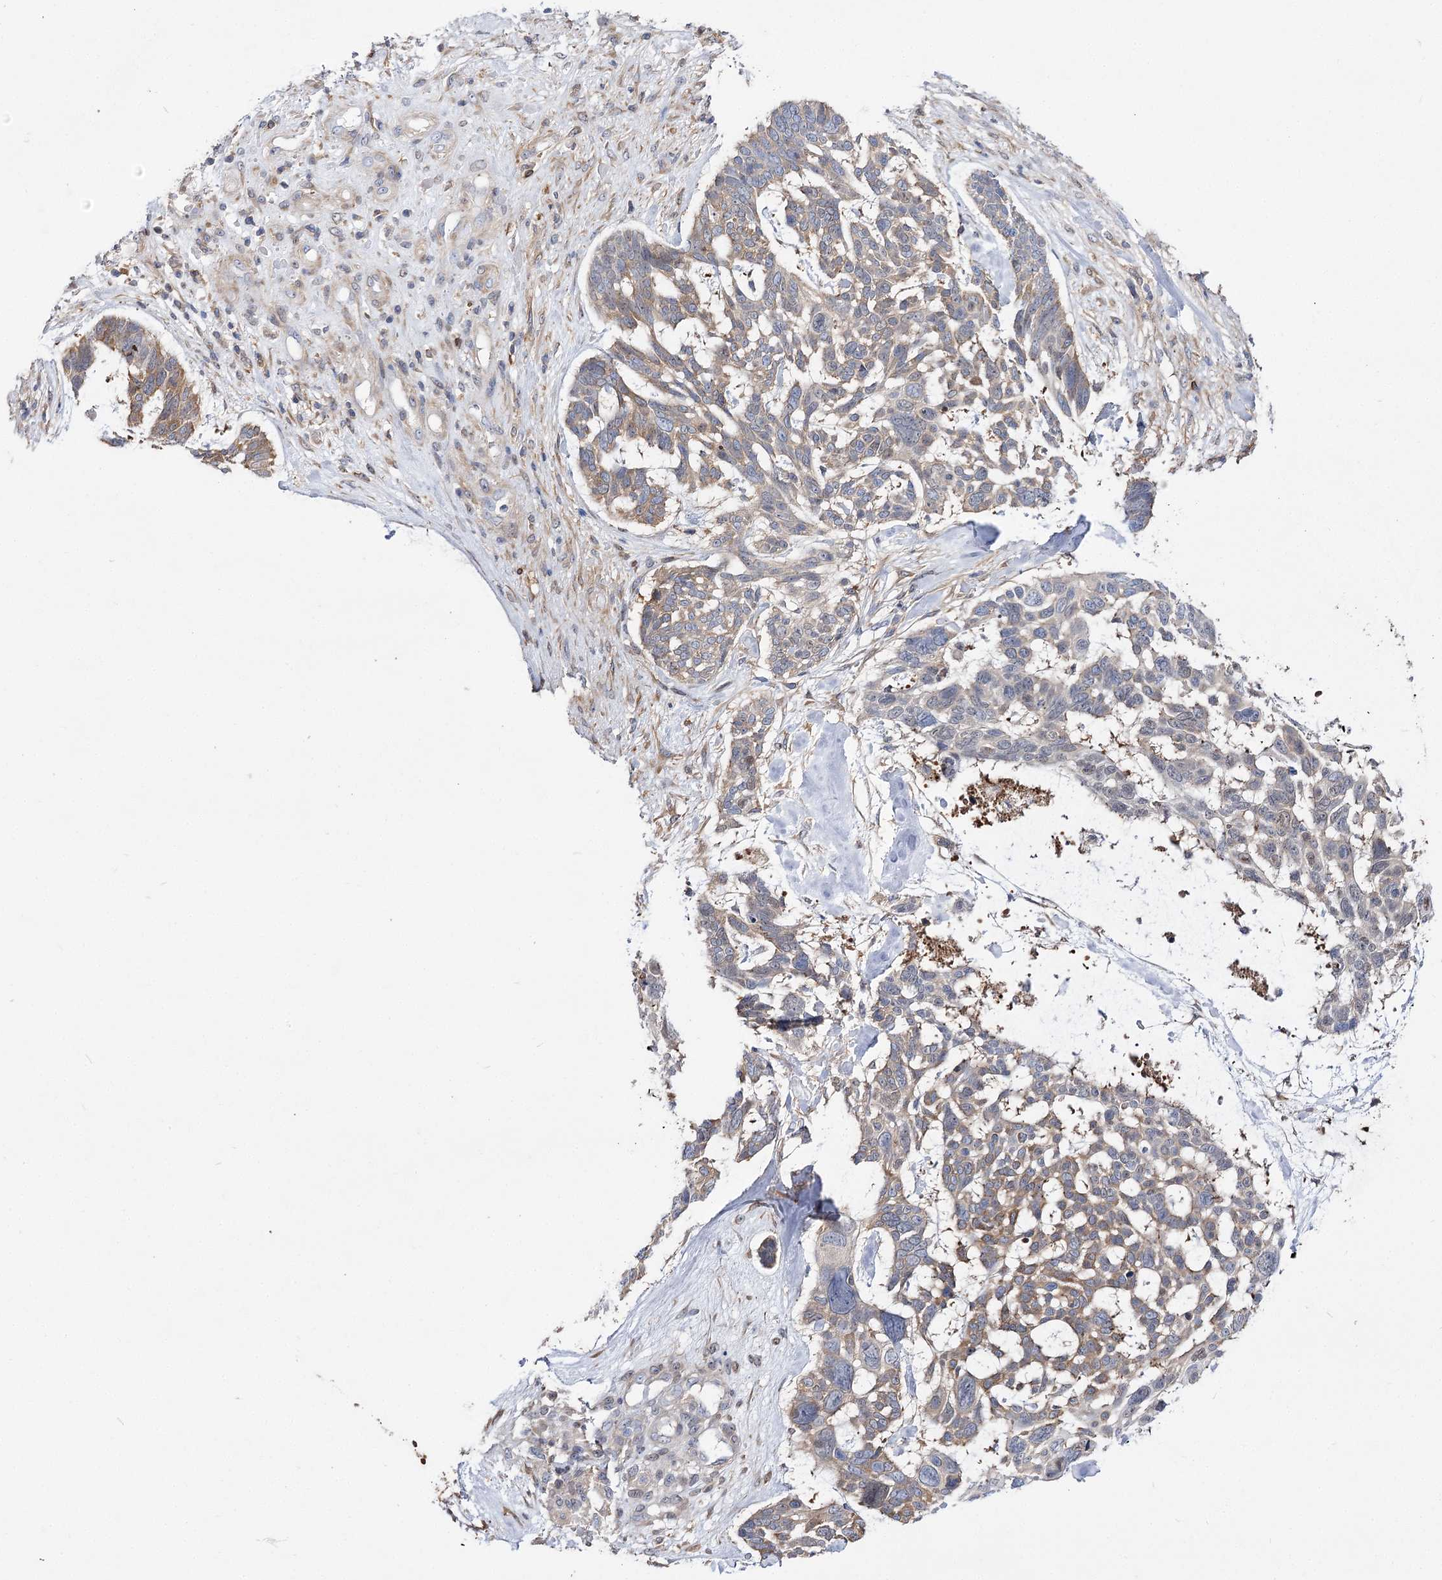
{"staining": {"intensity": "weak", "quantity": "25%-75%", "location": "cytoplasmic/membranous"}, "tissue": "skin cancer", "cell_type": "Tumor cells", "image_type": "cancer", "snomed": [{"axis": "morphology", "description": "Basal cell carcinoma"}, {"axis": "topography", "description": "Skin"}], "caption": "An IHC histopathology image of neoplastic tissue is shown. Protein staining in brown shows weak cytoplasmic/membranous positivity in skin cancer within tumor cells. The protein of interest is shown in brown color, while the nuclei are stained blue.", "gene": "UGP2", "patient": {"sex": "male", "age": 88}}